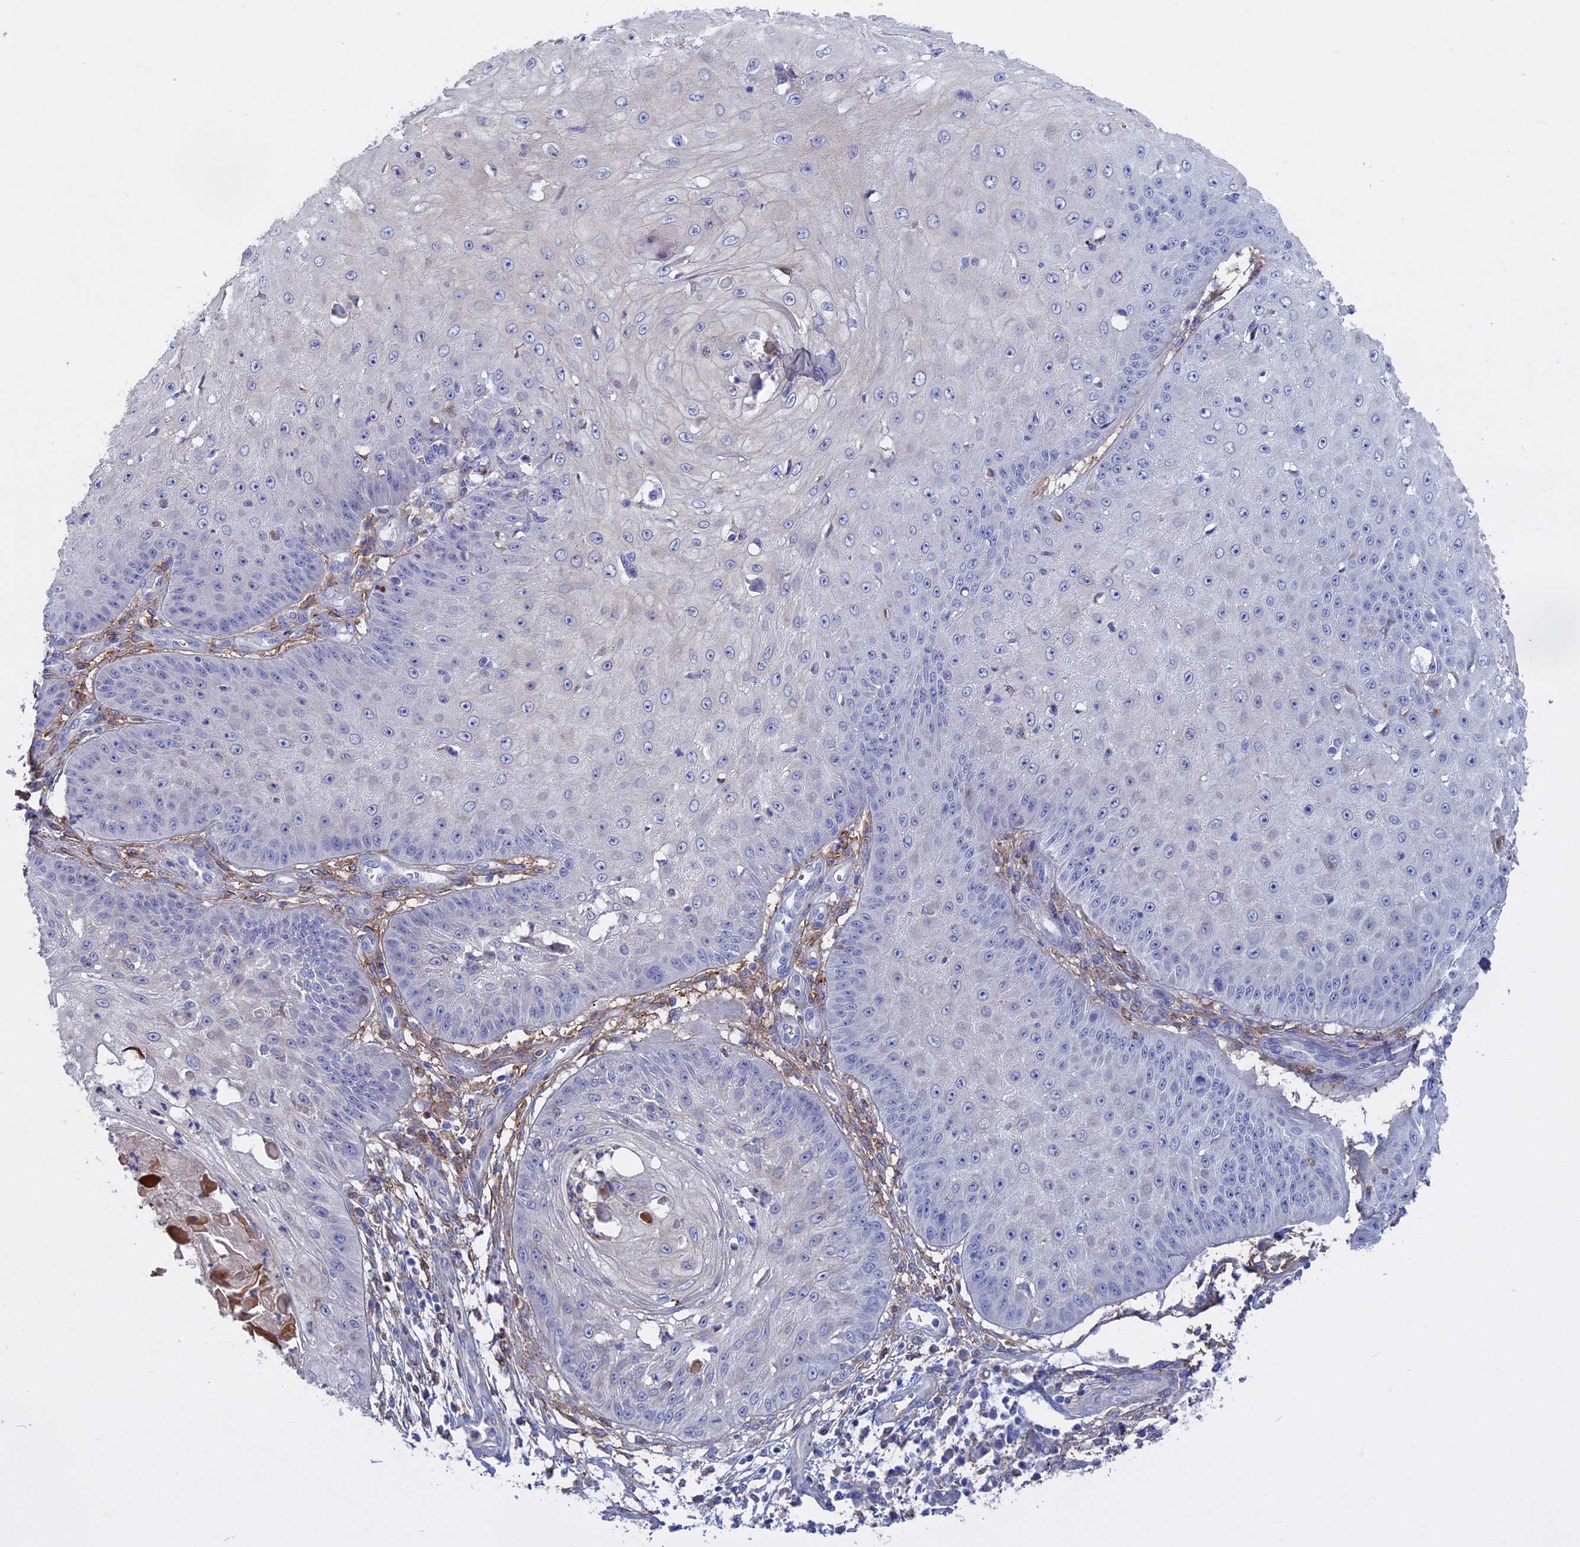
{"staining": {"intensity": "negative", "quantity": "none", "location": "none"}, "tissue": "skin cancer", "cell_type": "Tumor cells", "image_type": "cancer", "snomed": [{"axis": "morphology", "description": "Squamous cell carcinoma, NOS"}, {"axis": "topography", "description": "Skin"}], "caption": "Immunohistochemistry (IHC) photomicrograph of skin cancer stained for a protein (brown), which shows no expression in tumor cells.", "gene": "SLC2A6", "patient": {"sex": "male", "age": 70}}